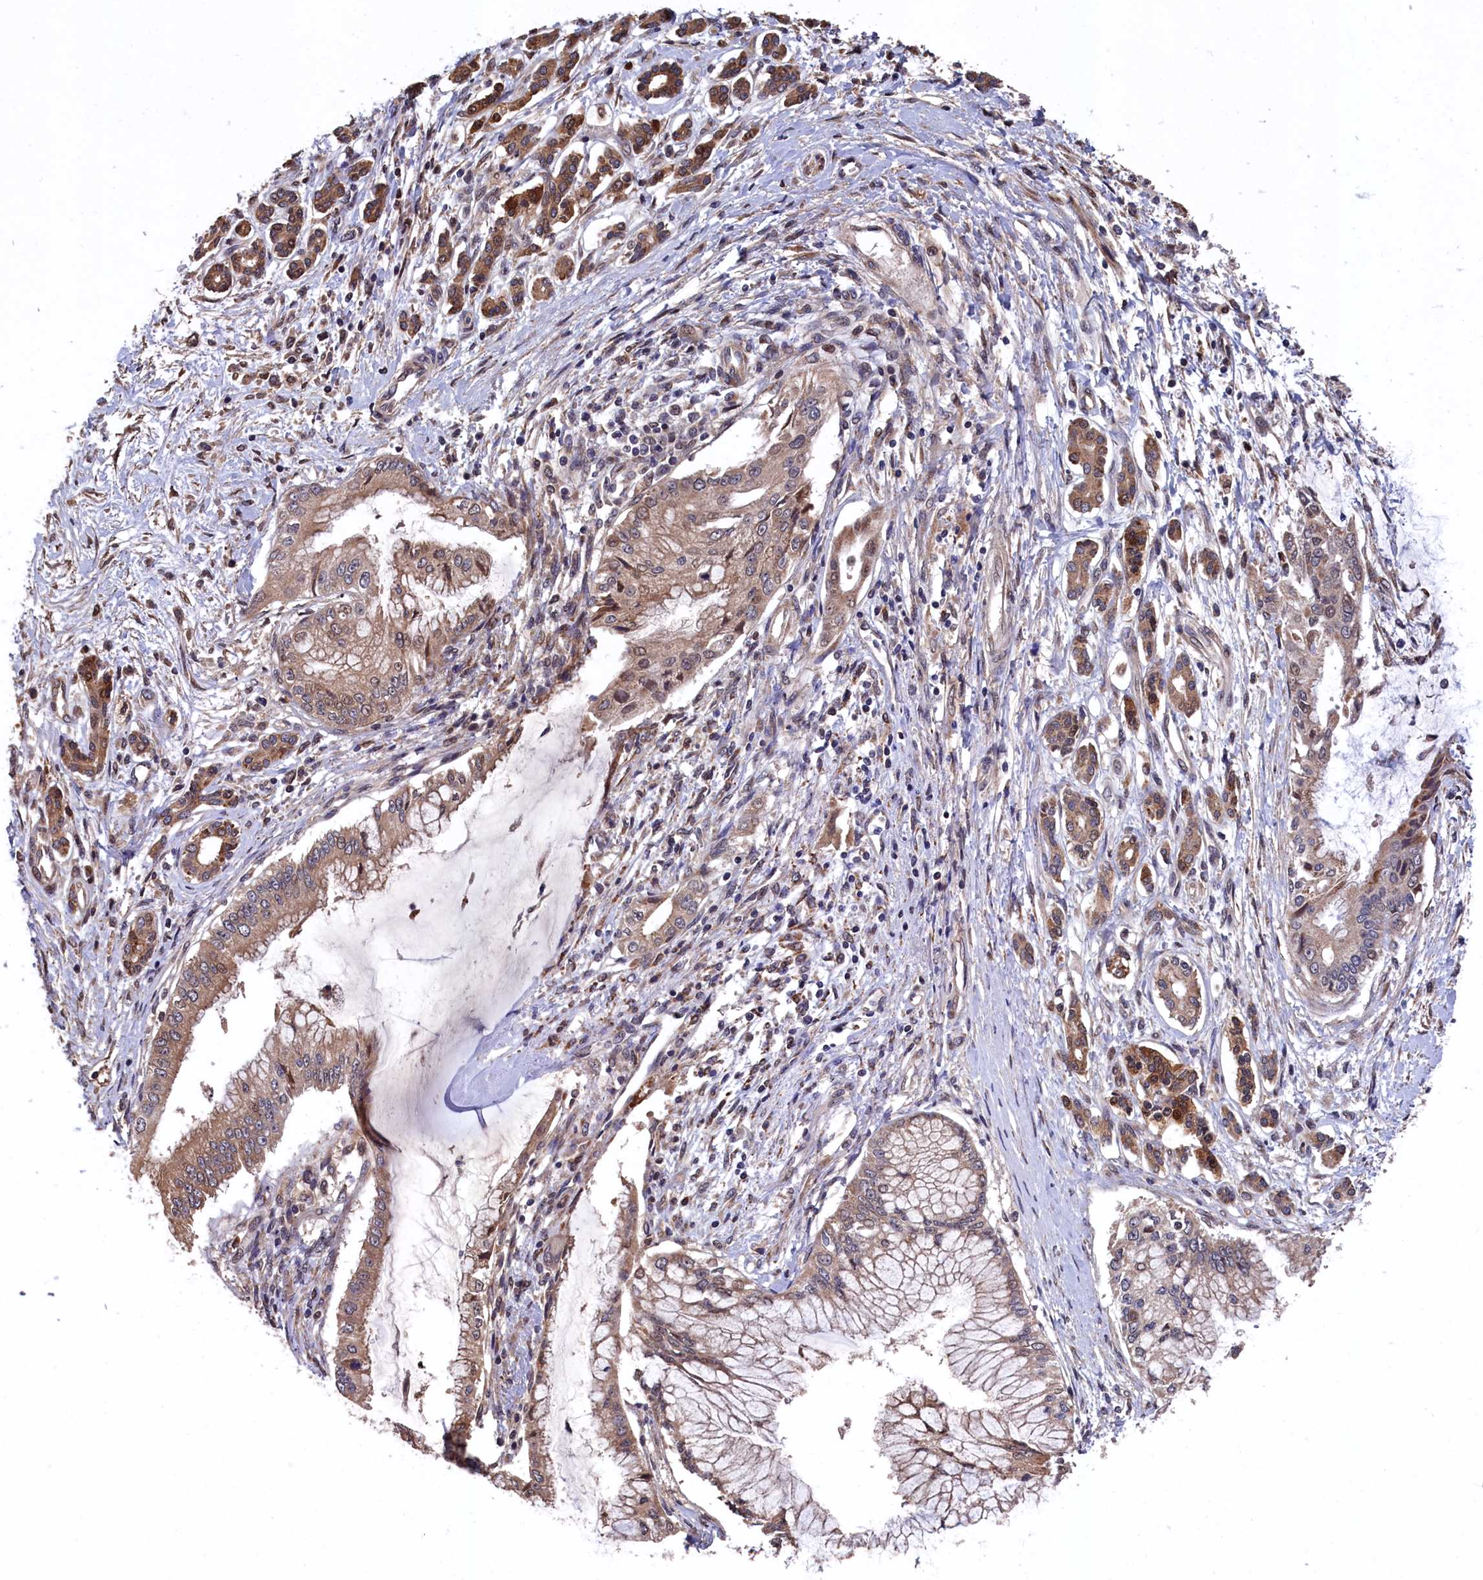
{"staining": {"intensity": "weak", "quantity": ">75%", "location": "cytoplasmic/membranous"}, "tissue": "pancreatic cancer", "cell_type": "Tumor cells", "image_type": "cancer", "snomed": [{"axis": "morphology", "description": "Adenocarcinoma, NOS"}, {"axis": "topography", "description": "Pancreas"}], "caption": "Pancreatic cancer stained with immunohistochemistry exhibits weak cytoplasmic/membranous expression in approximately >75% of tumor cells.", "gene": "SLC12A4", "patient": {"sex": "male", "age": 58}}